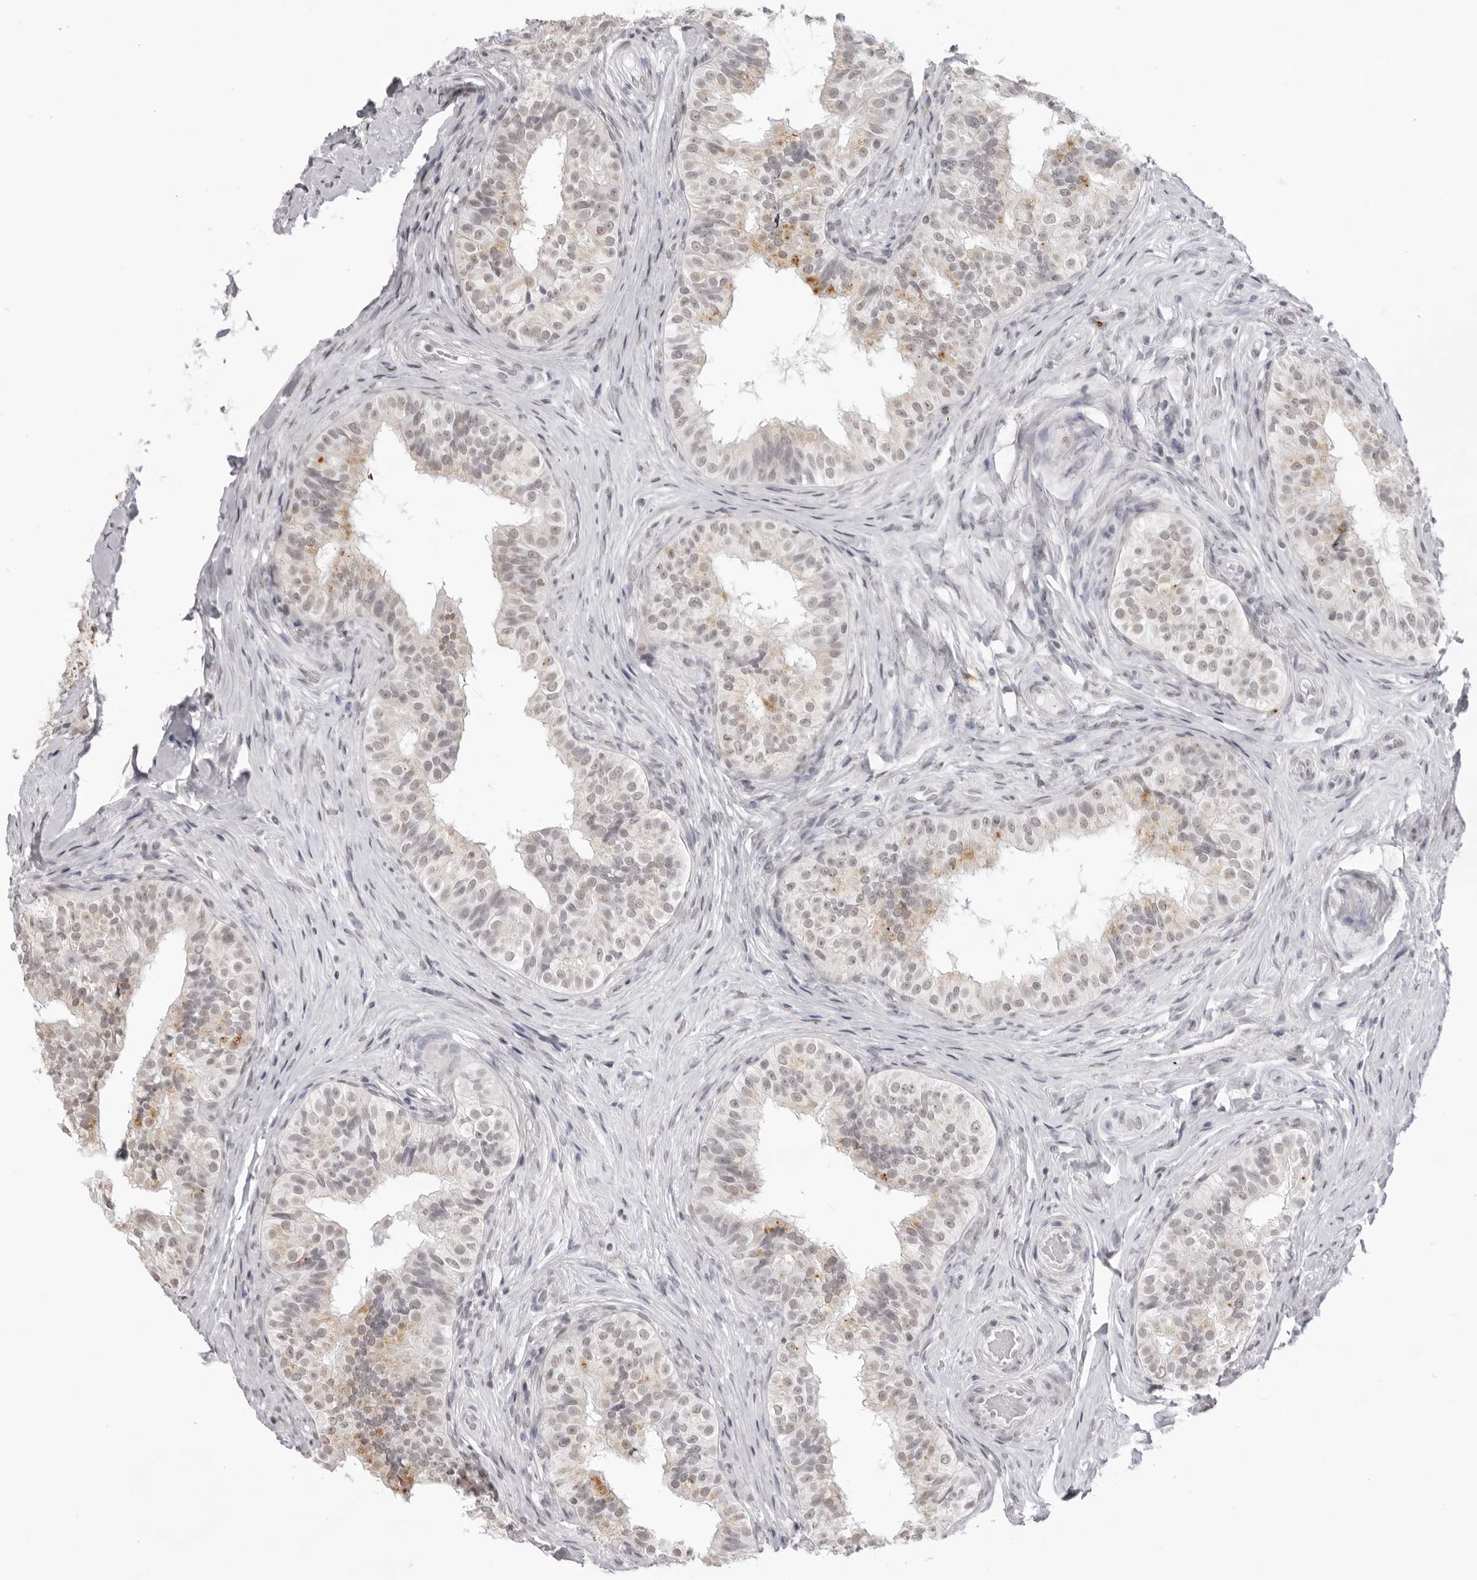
{"staining": {"intensity": "moderate", "quantity": "<25%", "location": "cytoplasmic/membranous"}, "tissue": "epididymis", "cell_type": "Glandular cells", "image_type": "normal", "snomed": [{"axis": "morphology", "description": "Normal tissue, NOS"}, {"axis": "topography", "description": "Epididymis"}], "caption": "Immunohistochemistry (DAB) staining of benign epididymis reveals moderate cytoplasmic/membranous protein positivity in about <25% of glandular cells.", "gene": "NTM", "patient": {"sex": "male", "age": 49}}